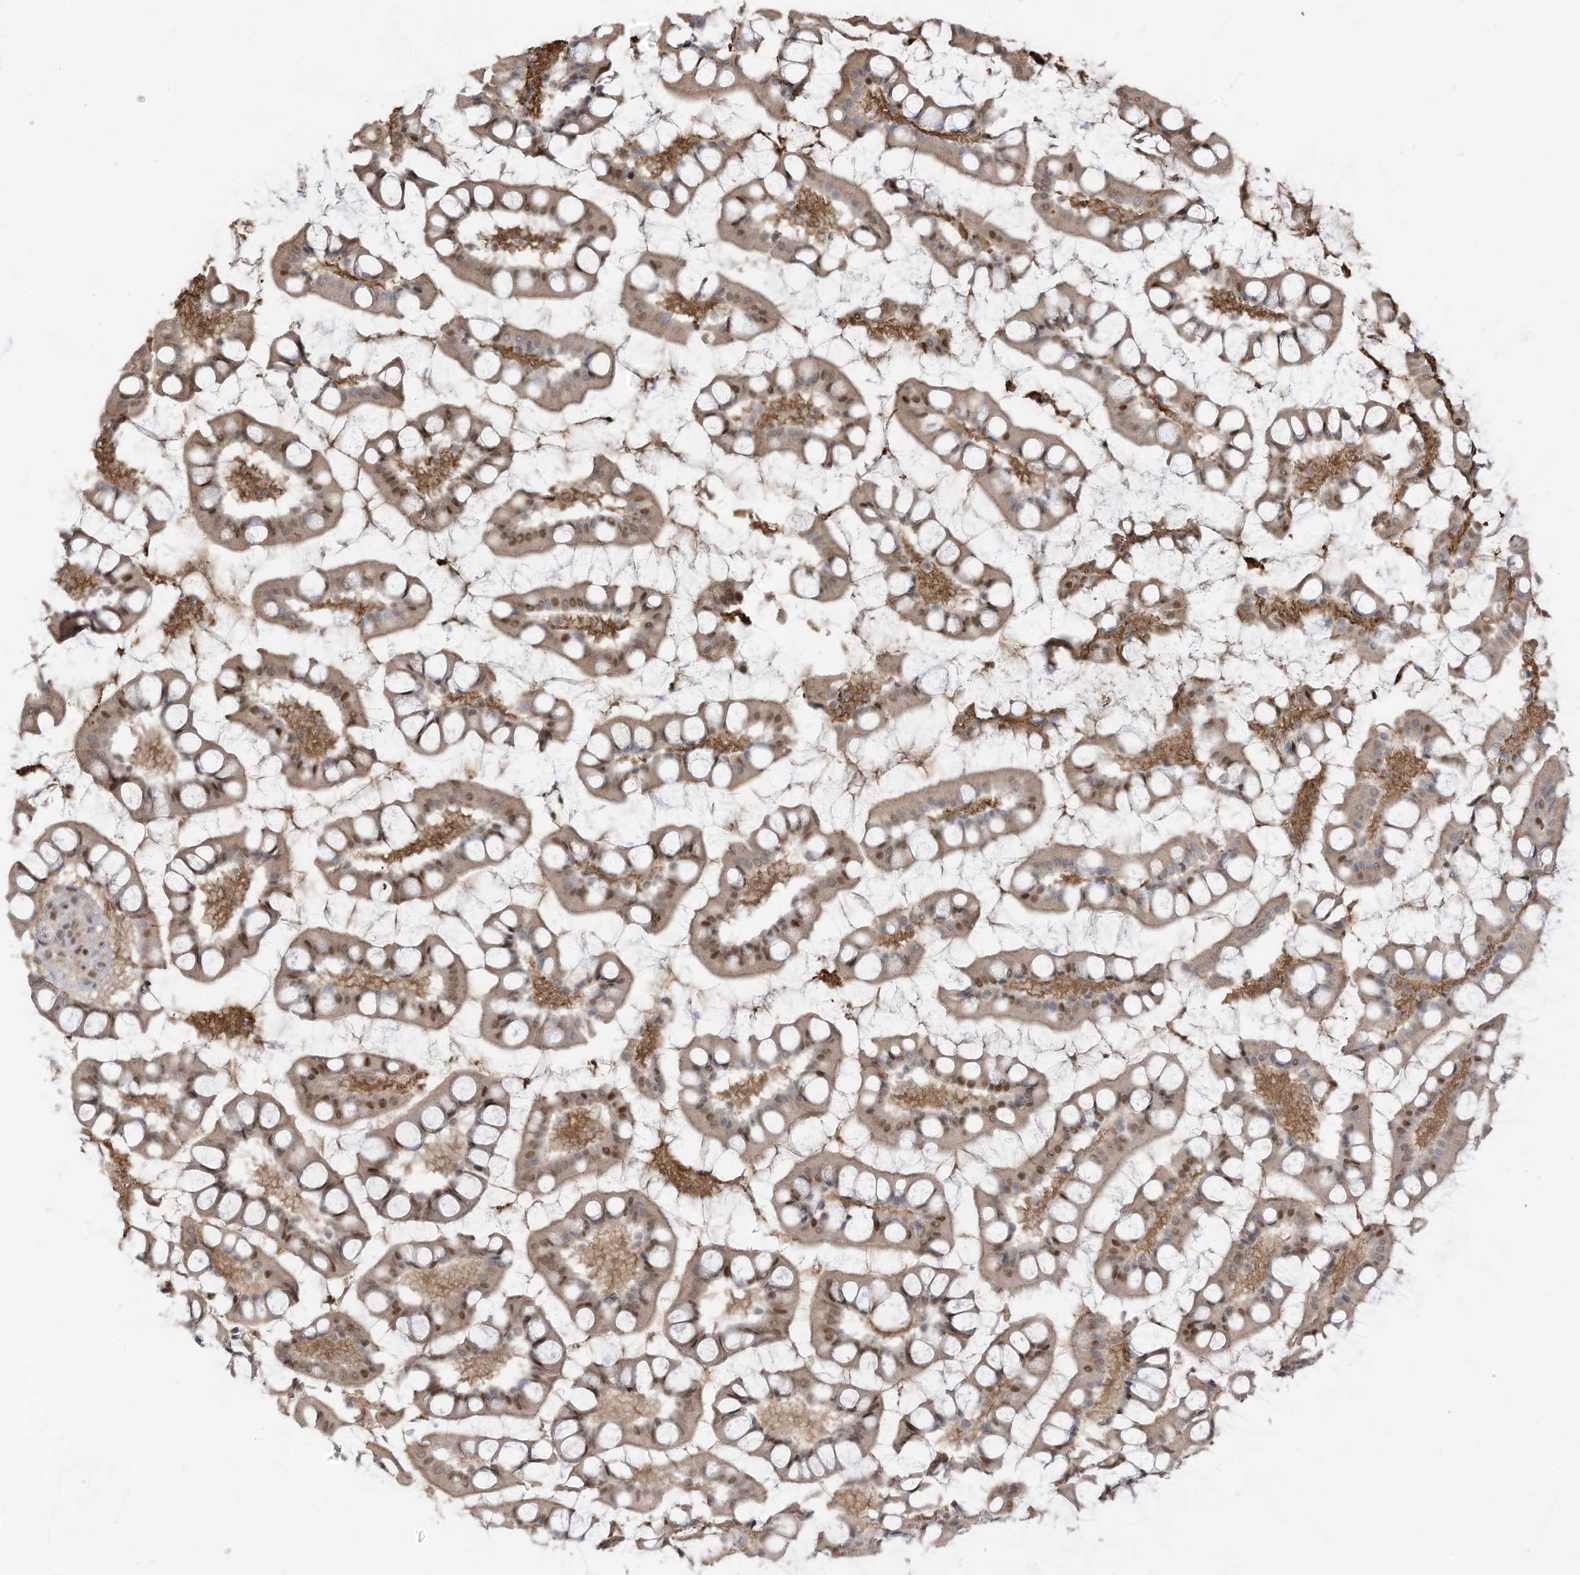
{"staining": {"intensity": "moderate", "quantity": "25%-75%", "location": "cytoplasmic/membranous,nuclear"}, "tissue": "small intestine", "cell_type": "Glandular cells", "image_type": "normal", "snomed": [{"axis": "morphology", "description": "Normal tissue, NOS"}, {"axis": "topography", "description": "Small intestine"}], "caption": "Small intestine stained with DAB (3,3'-diaminobenzidine) IHC reveals medium levels of moderate cytoplasmic/membranous,nuclear positivity in approximately 25%-75% of glandular cells.", "gene": "ZCWPW2", "patient": {"sex": "male", "age": 52}}